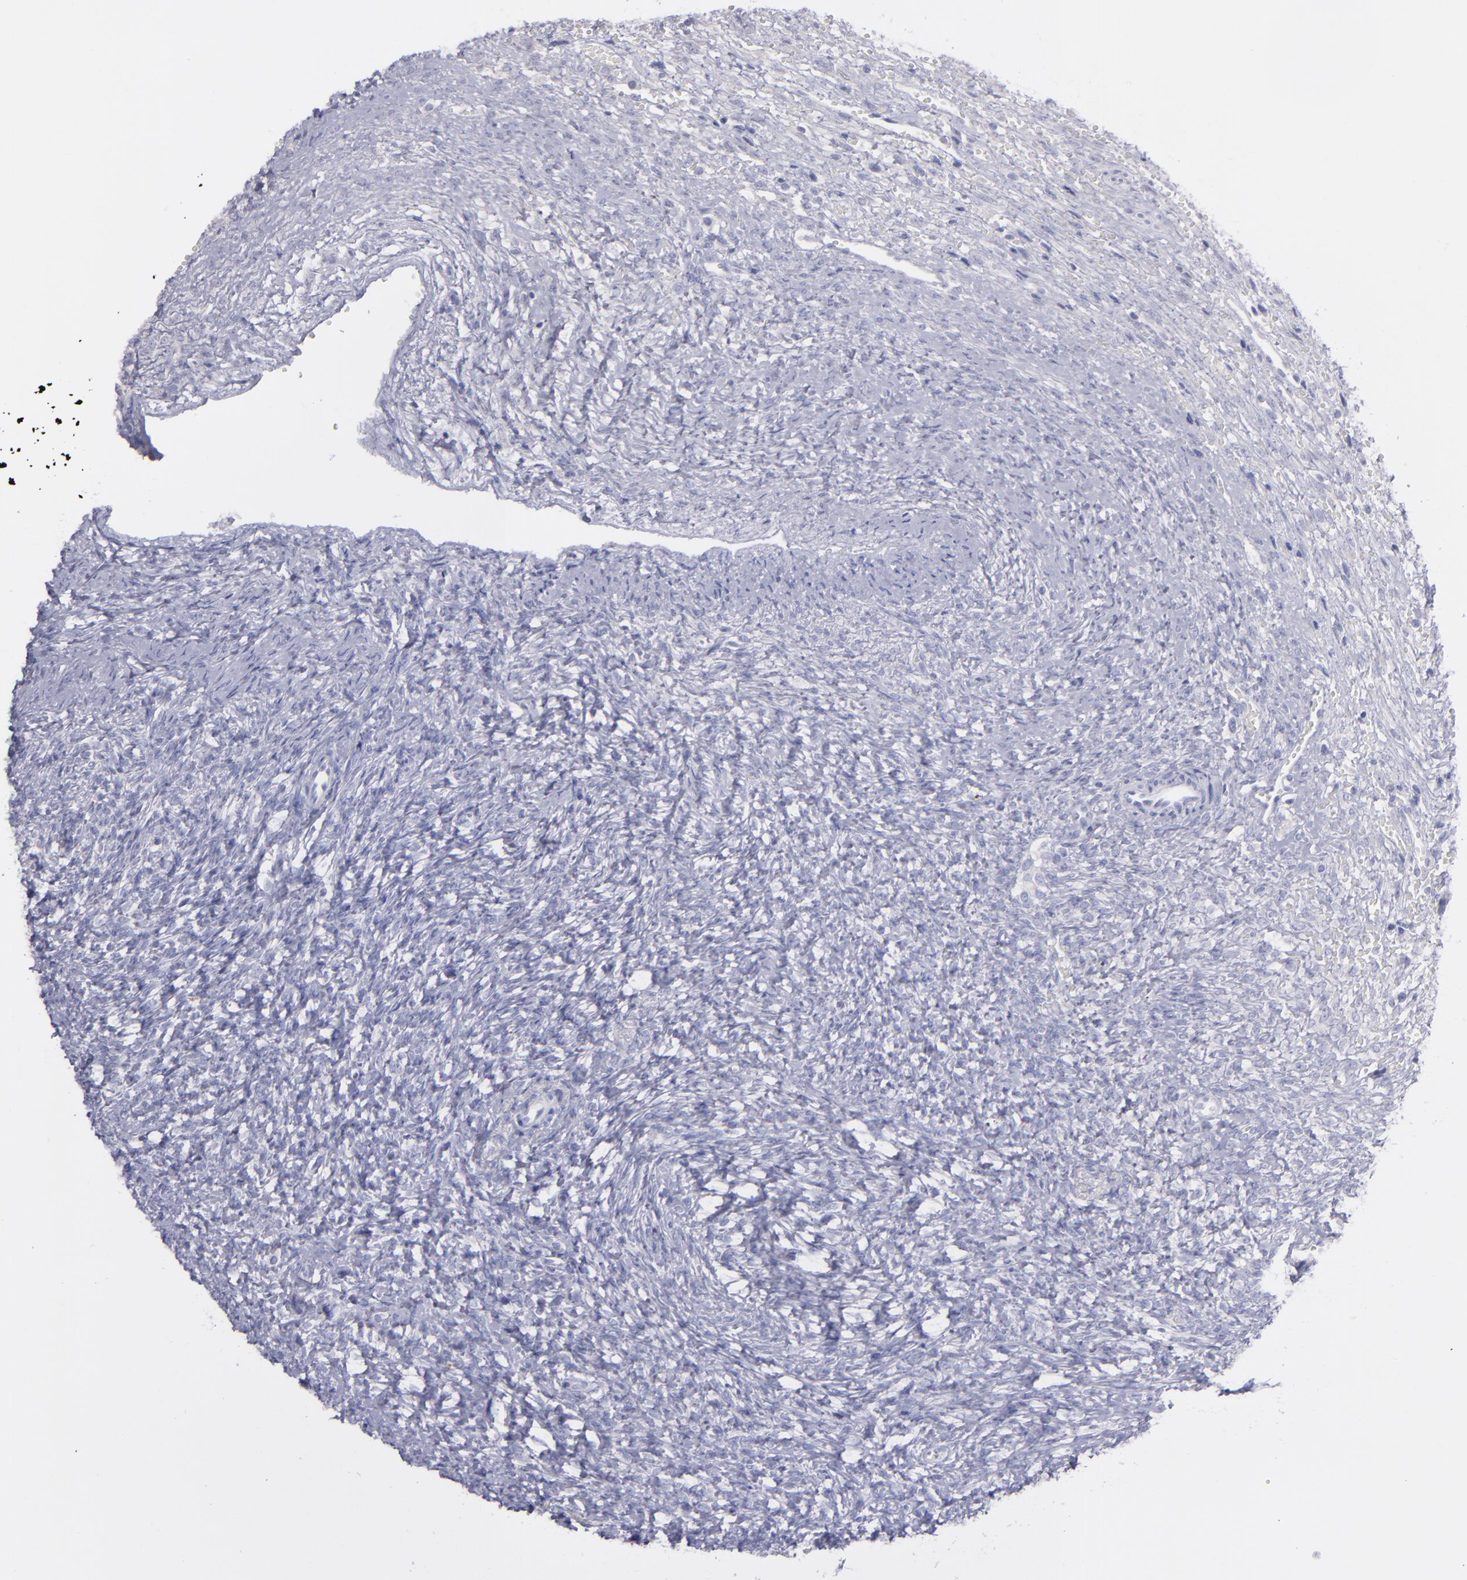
{"staining": {"intensity": "negative", "quantity": "none", "location": "none"}, "tissue": "ovary", "cell_type": "Follicle cells", "image_type": "normal", "snomed": [{"axis": "morphology", "description": "Normal tissue, NOS"}, {"axis": "topography", "description": "Ovary"}], "caption": "Ovary was stained to show a protein in brown. There is no significant positivity in follicle cells. (Immunohistochemistry, brightfield microscopy, high magnification).", "gene": "SNAP25", "patient": {"sex": "female", "age": 56}}